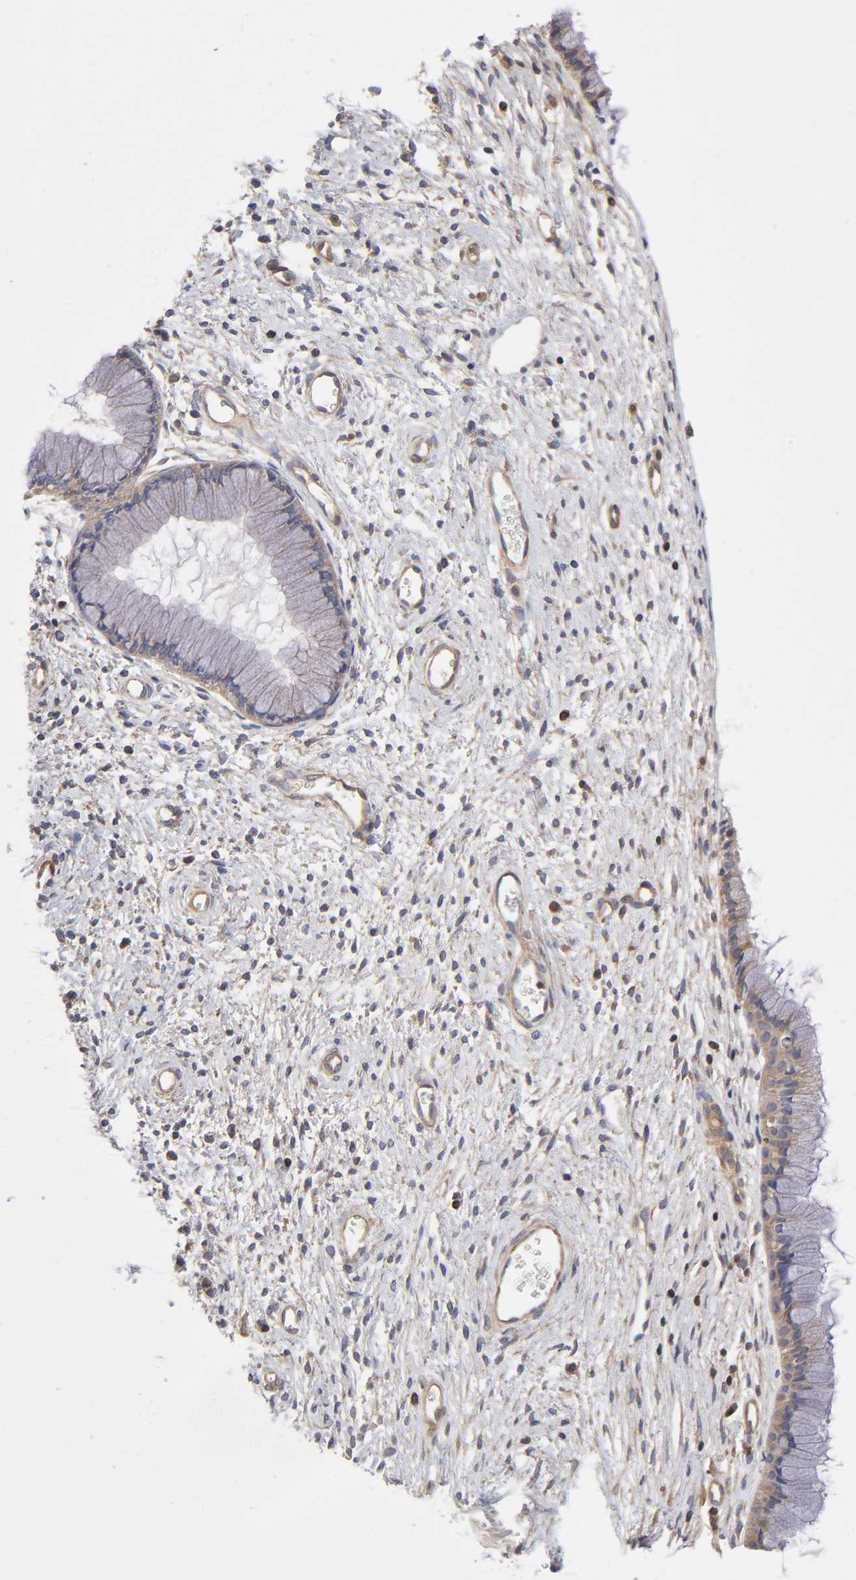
{"staining": {"intensity": "weak", "quantity": ">75%", "location": "cytoplasmic/membranous"}, "tissue": "cervix", "cell_type": "Glandular cells", "image_type": "normal", "snomed": [{"axis": "morphology", "description": "Normal tissue, NOS"}, {"axis": "topography", "description": "Cervix"}], "caption": "A brown stain shows weak cytoplasmic/membranous expression of a protein in glandular cells of benign cervix.", "gene": "STRN3", "patient": {"sex": "female", "age": 55}}